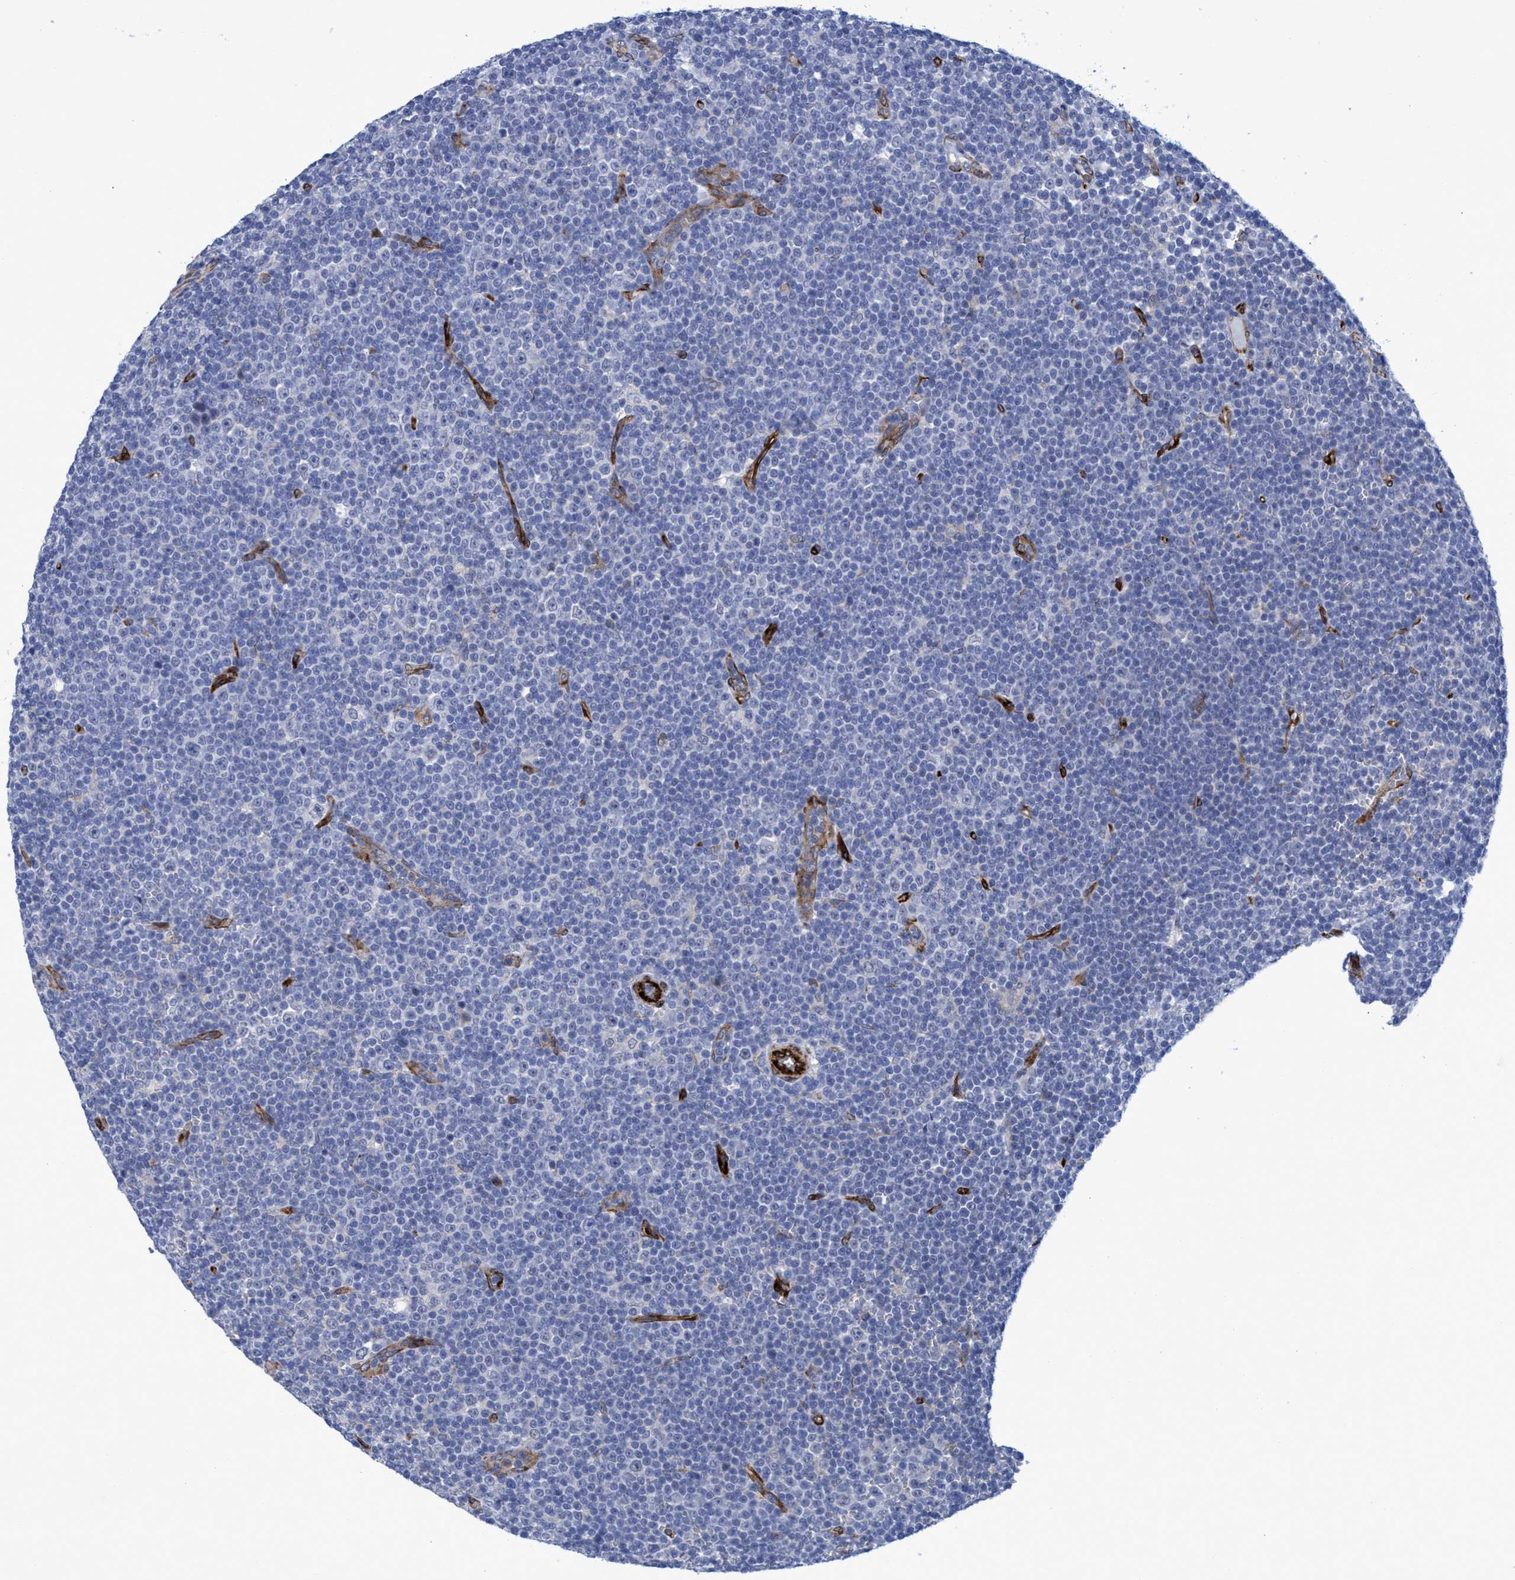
{"staining": {"intensity": "negative", "quantity": "none", "location": "none"}, "tissue": "lymphoma", "cell_type": "Tumor cells", "image_type": "cancer", "snomed": [{"axis": "morphology", "description": "Malignant lymphoma, non-Hodgkin's type, Low grade"}, {"axis": "topography", "description": "Lymph node"}], "caption": "Image shows no significant protein staining in tumor cells of lymphoma.", "gene": "SLC43A2", "patient": {"sex": "female", "age": 67}}